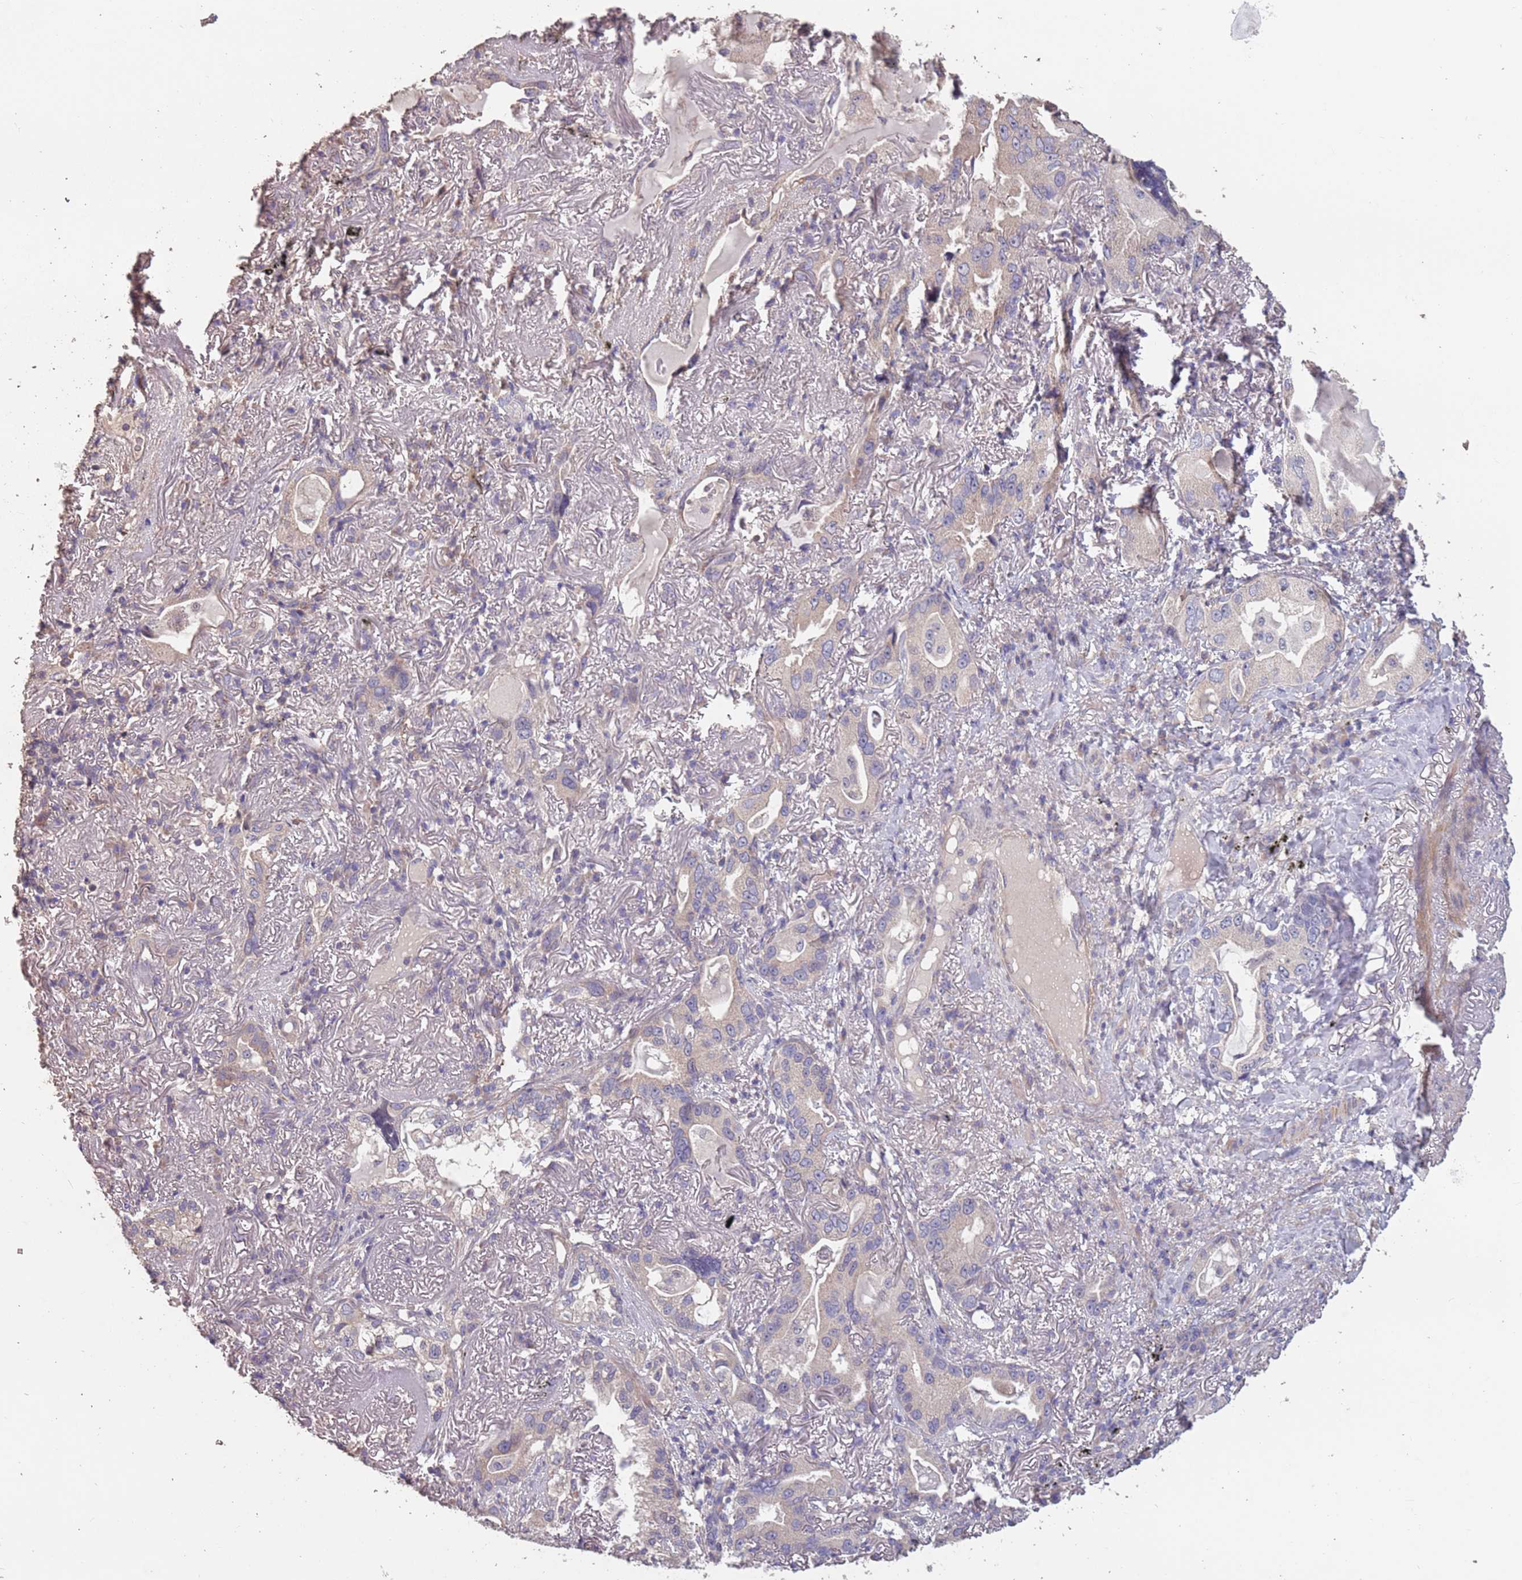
{"staining": {"intensity": "weak", "quantity": "<25%", "location": "cytoplasmic/membranous"}, "tissue": "lung cancer", "cell_type": "Tumor cells", "image_type": "cancer", "snomed": [{"axis": "morphology", "description": "Adenocarcinoma, NOS"}, {"axis": "topography", "description": "Lung"}], "caption": "A high-resolution histopathology image shows immunohistochemistry staining of adenocarcinoma (lung), which shows no significant expression in tumor cells.", "gene": "MBD3L1", "patient": {"sex": "female", "age": 69}}